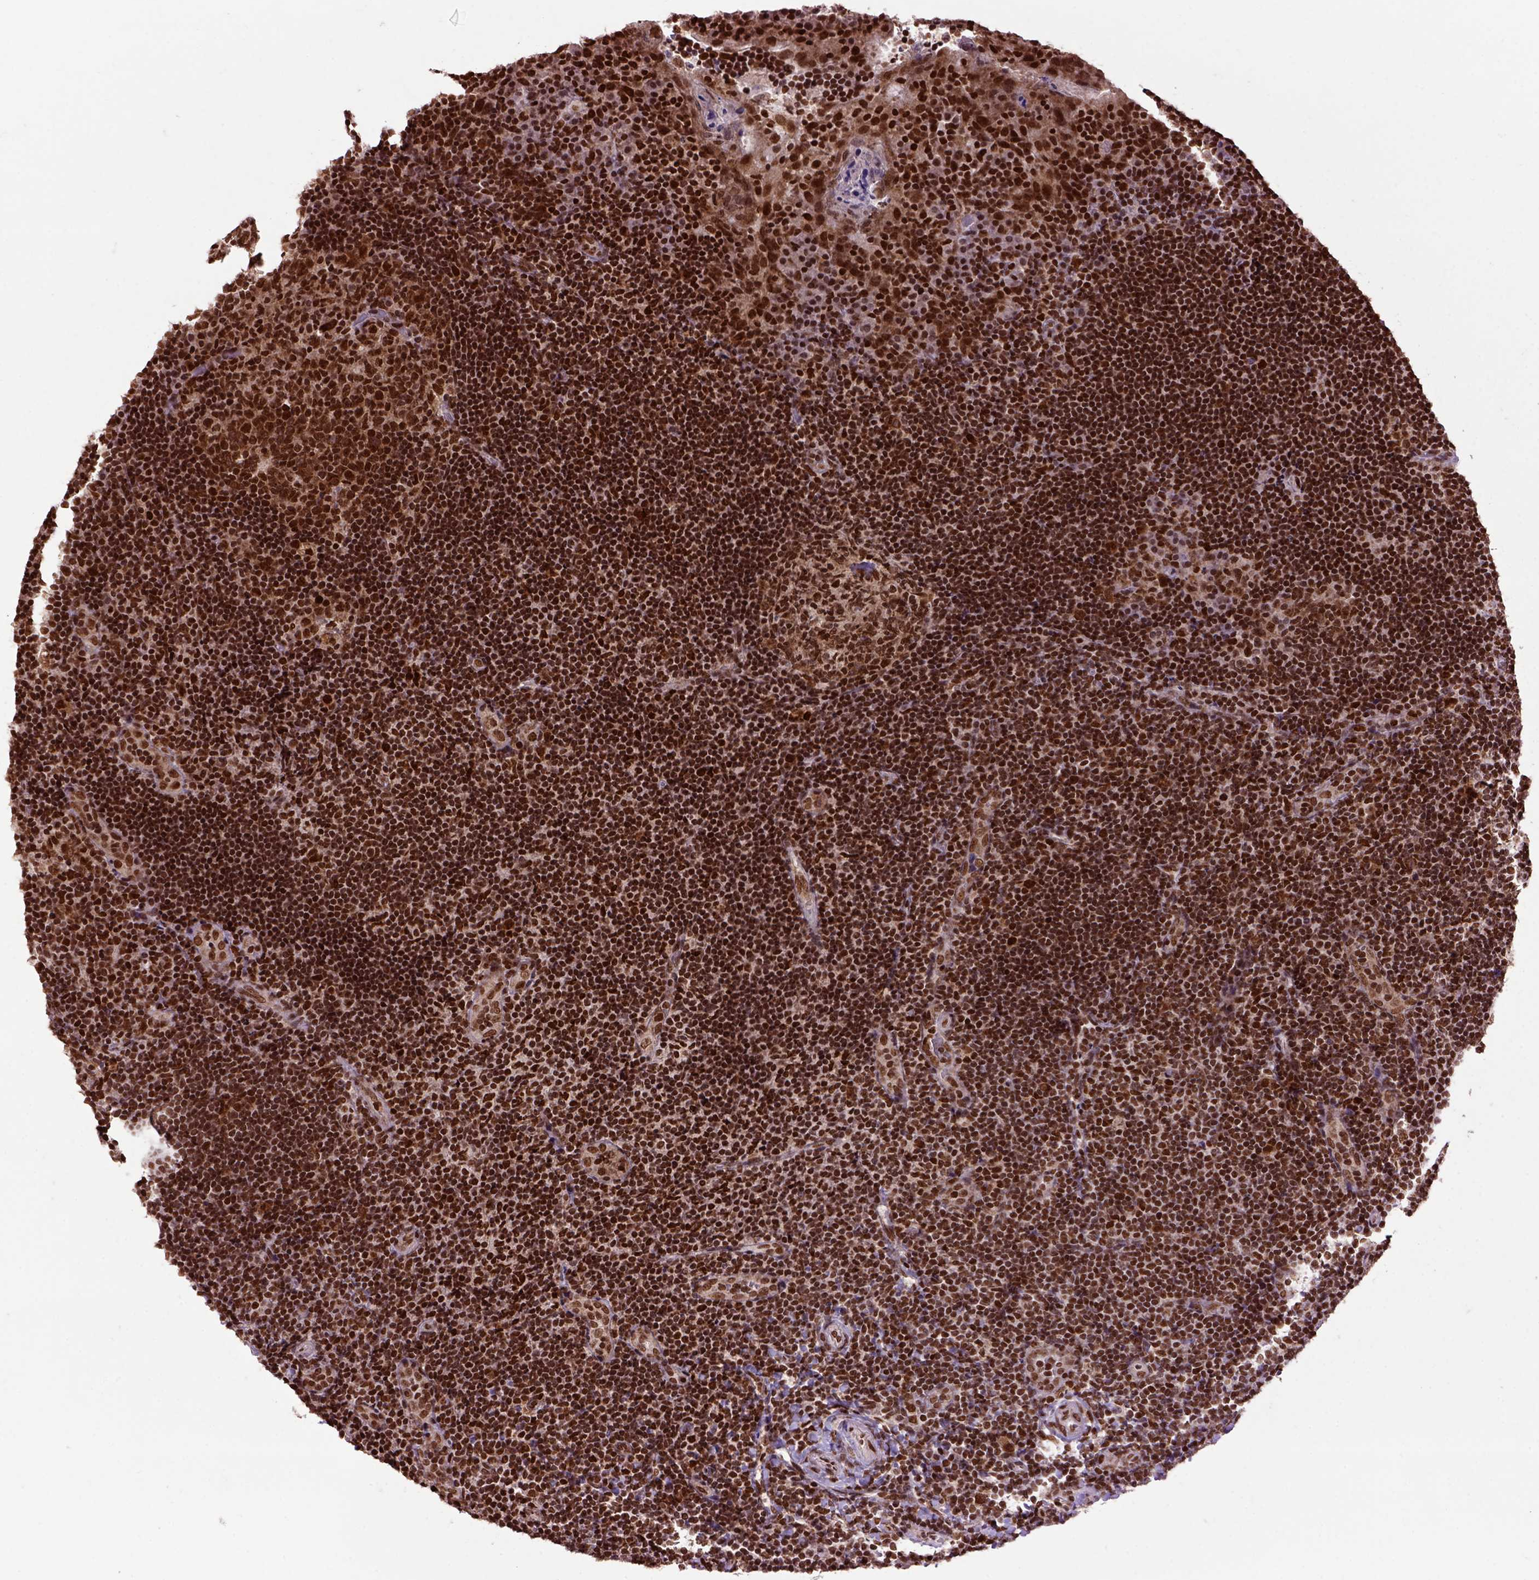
{"staining": {"intensity": "strong", "quantity": "25%-75%", "location": "nuclear"}, "tissue": "tonsil", "cell_type": "Germinal center cells", "image_type": "normal", "snomed": [{"axis": "morphology", "description": "Normal tissue, NOS"}, {"axis": "topography", "description": "Tonsil"}], "caption": "Immunohistochemistry of normal human tonsil exhibits high levels of strong nuclear expression in about 25%-75% of germinal center cells.", "gene": "CELF1", "patient": {"sex": "male", "age": 17}}